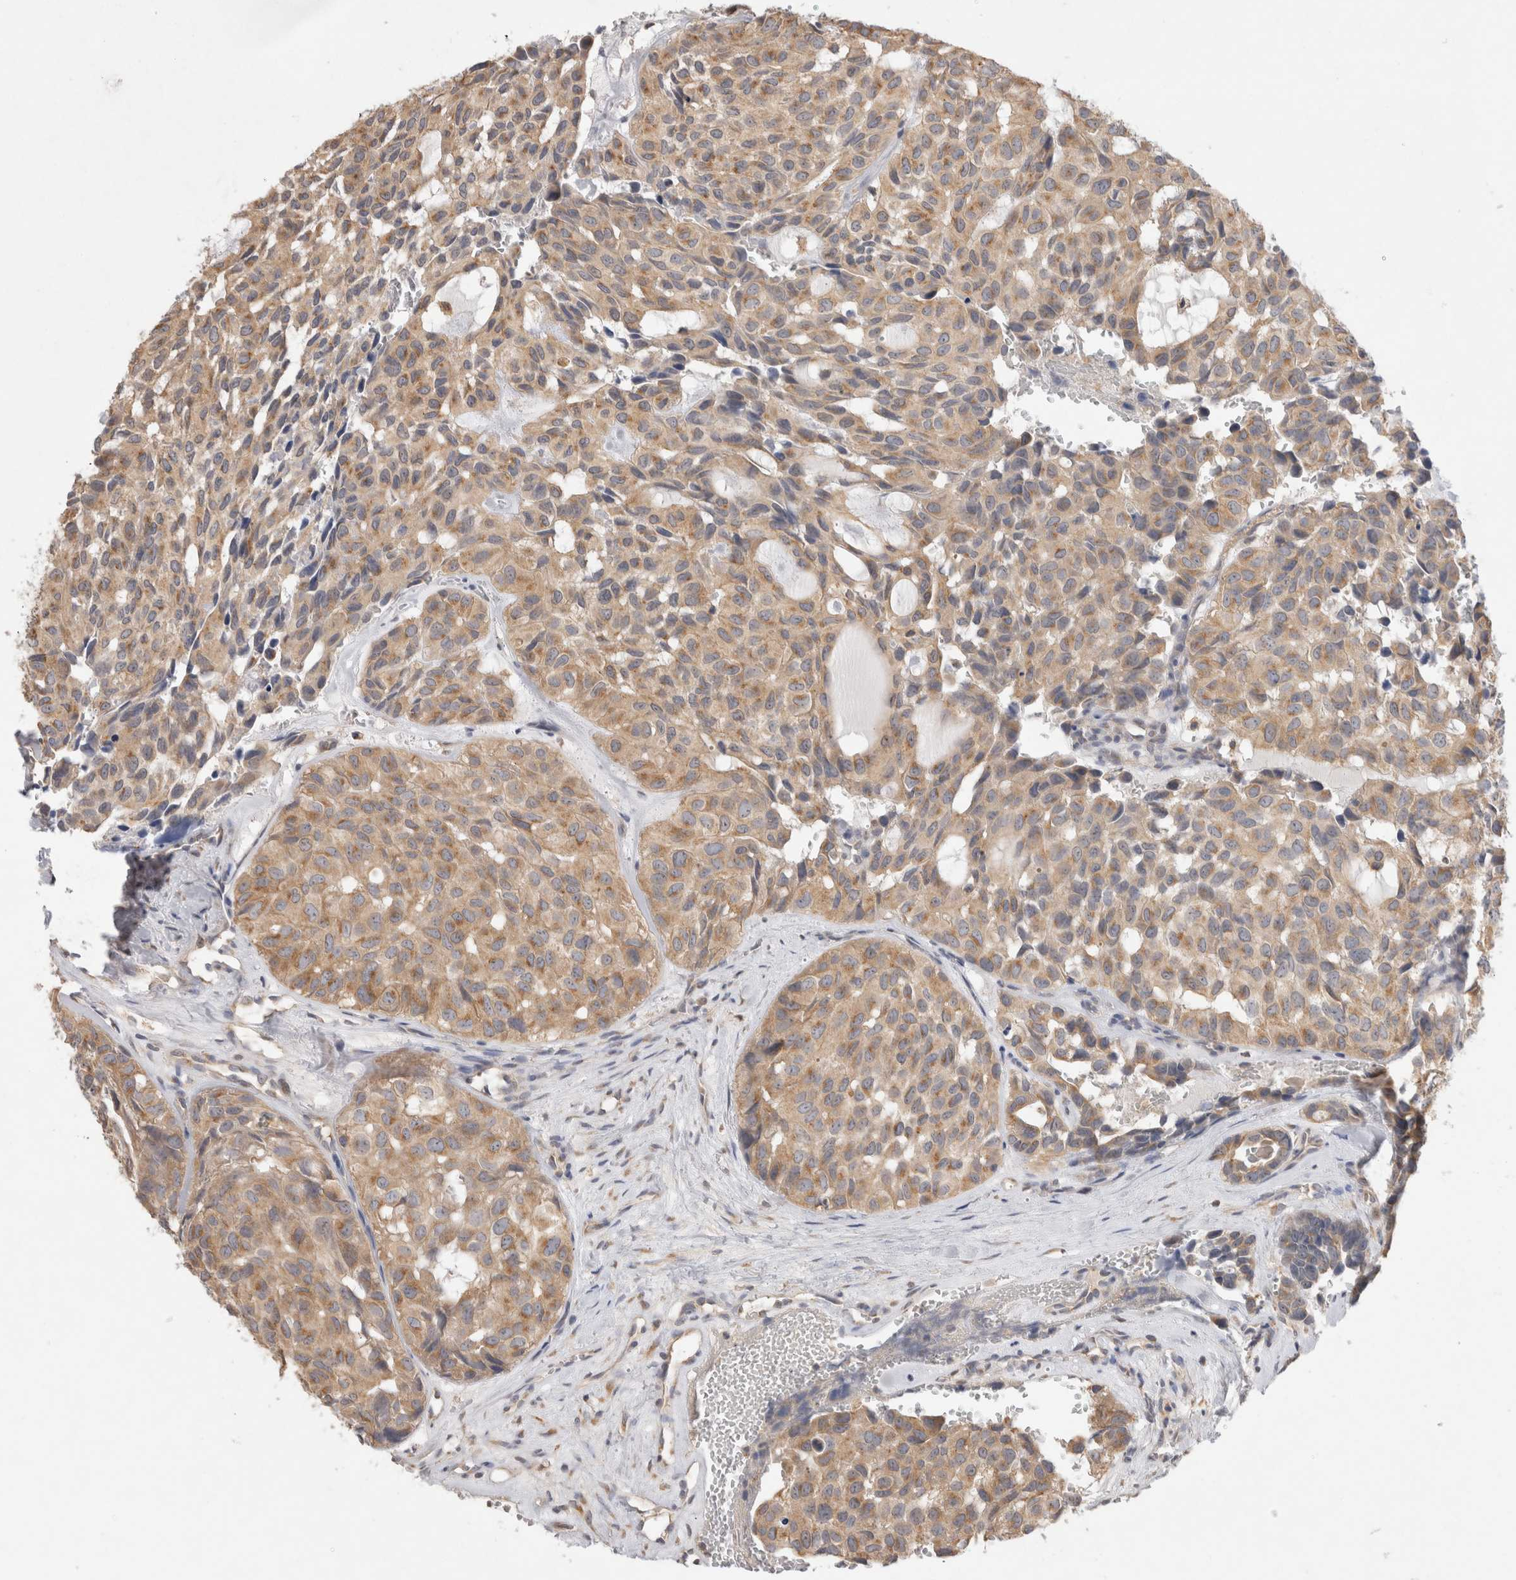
{"staining": {"intensity": "weak", "quantity": ">75%", "location": "cytoplasmic/membranous"}, "tissue": "head and neck cancer", "cell_type": "Tumor cells", "image_type": "cancer", "snomed": [{"axis": "morphology", "description": "Adenocarcinoma, NOS"}, {"axis": "topography", "description": "Salivary gland, NOS"}, {"axis": "topography", "description": "Head-Neck"}], "caption": "Immunohistochemical staining of head and neck cancer reveals low levels of weak cytoplasmic/membranous staining in about >75% of tumor cells.", "gene": "GAS1", "patient": {"sex": "female", "age": 76}}